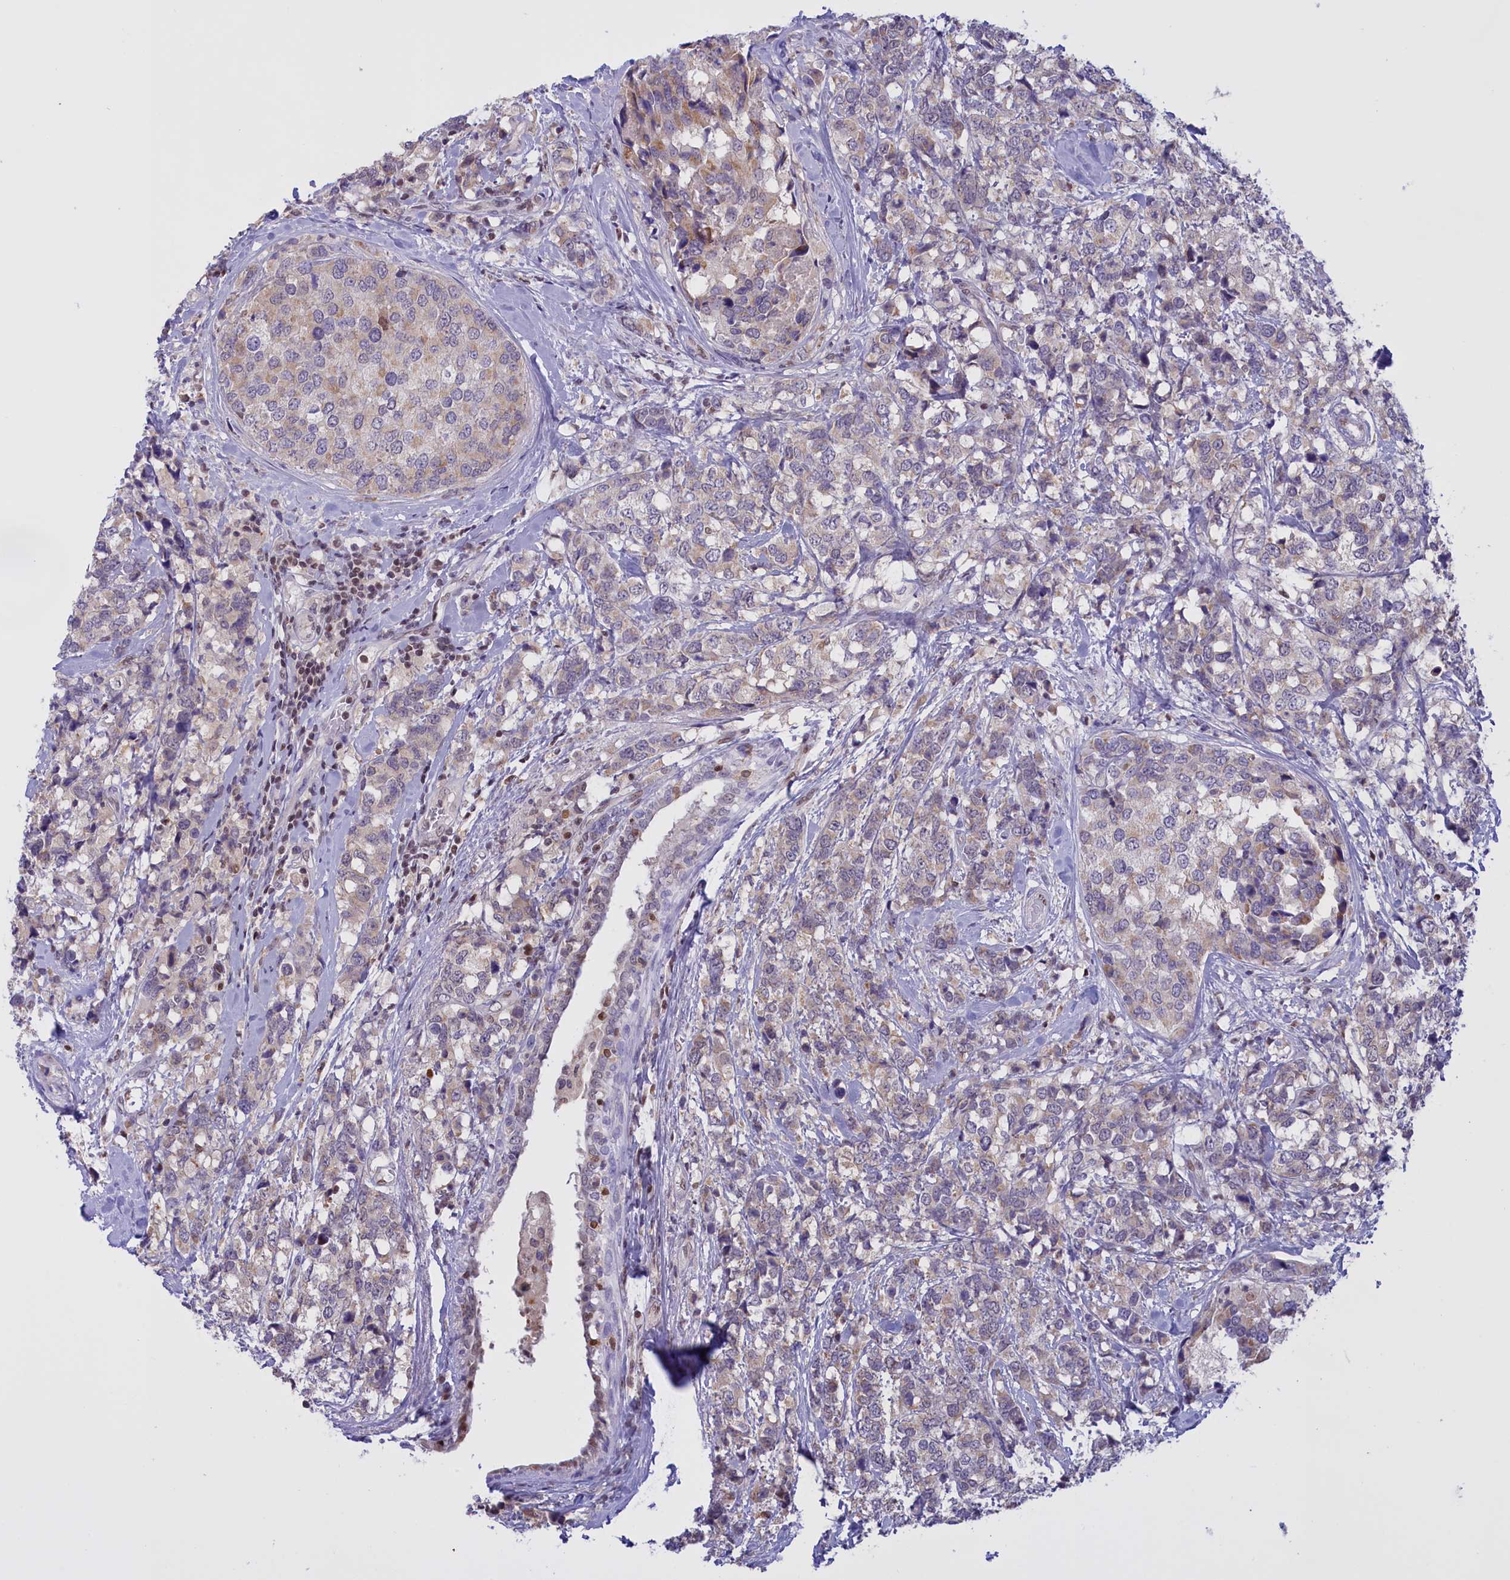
{"staining": {"intensity": "negative", "quantity": "none", "location": "none"}, "tissue": "breast cancer", "cell_type": "Tumor cells", "image_type": "cancer", "snomed": [{"axis": "morphology", "description": "Lobular carcinoma"}, {"axis": "topography", "description": "Breast"}], "caption": "A high-resolution image shows immunohistochemistry staining of breast cancer, which exhibits no significant positivity in tumor cells. The staining is performed using DAB brown chromogen with nuclei counter-stained in using hematoxylin.", "gene": "IZUMO2", "patient": {"sex": "female", "age": 59}}